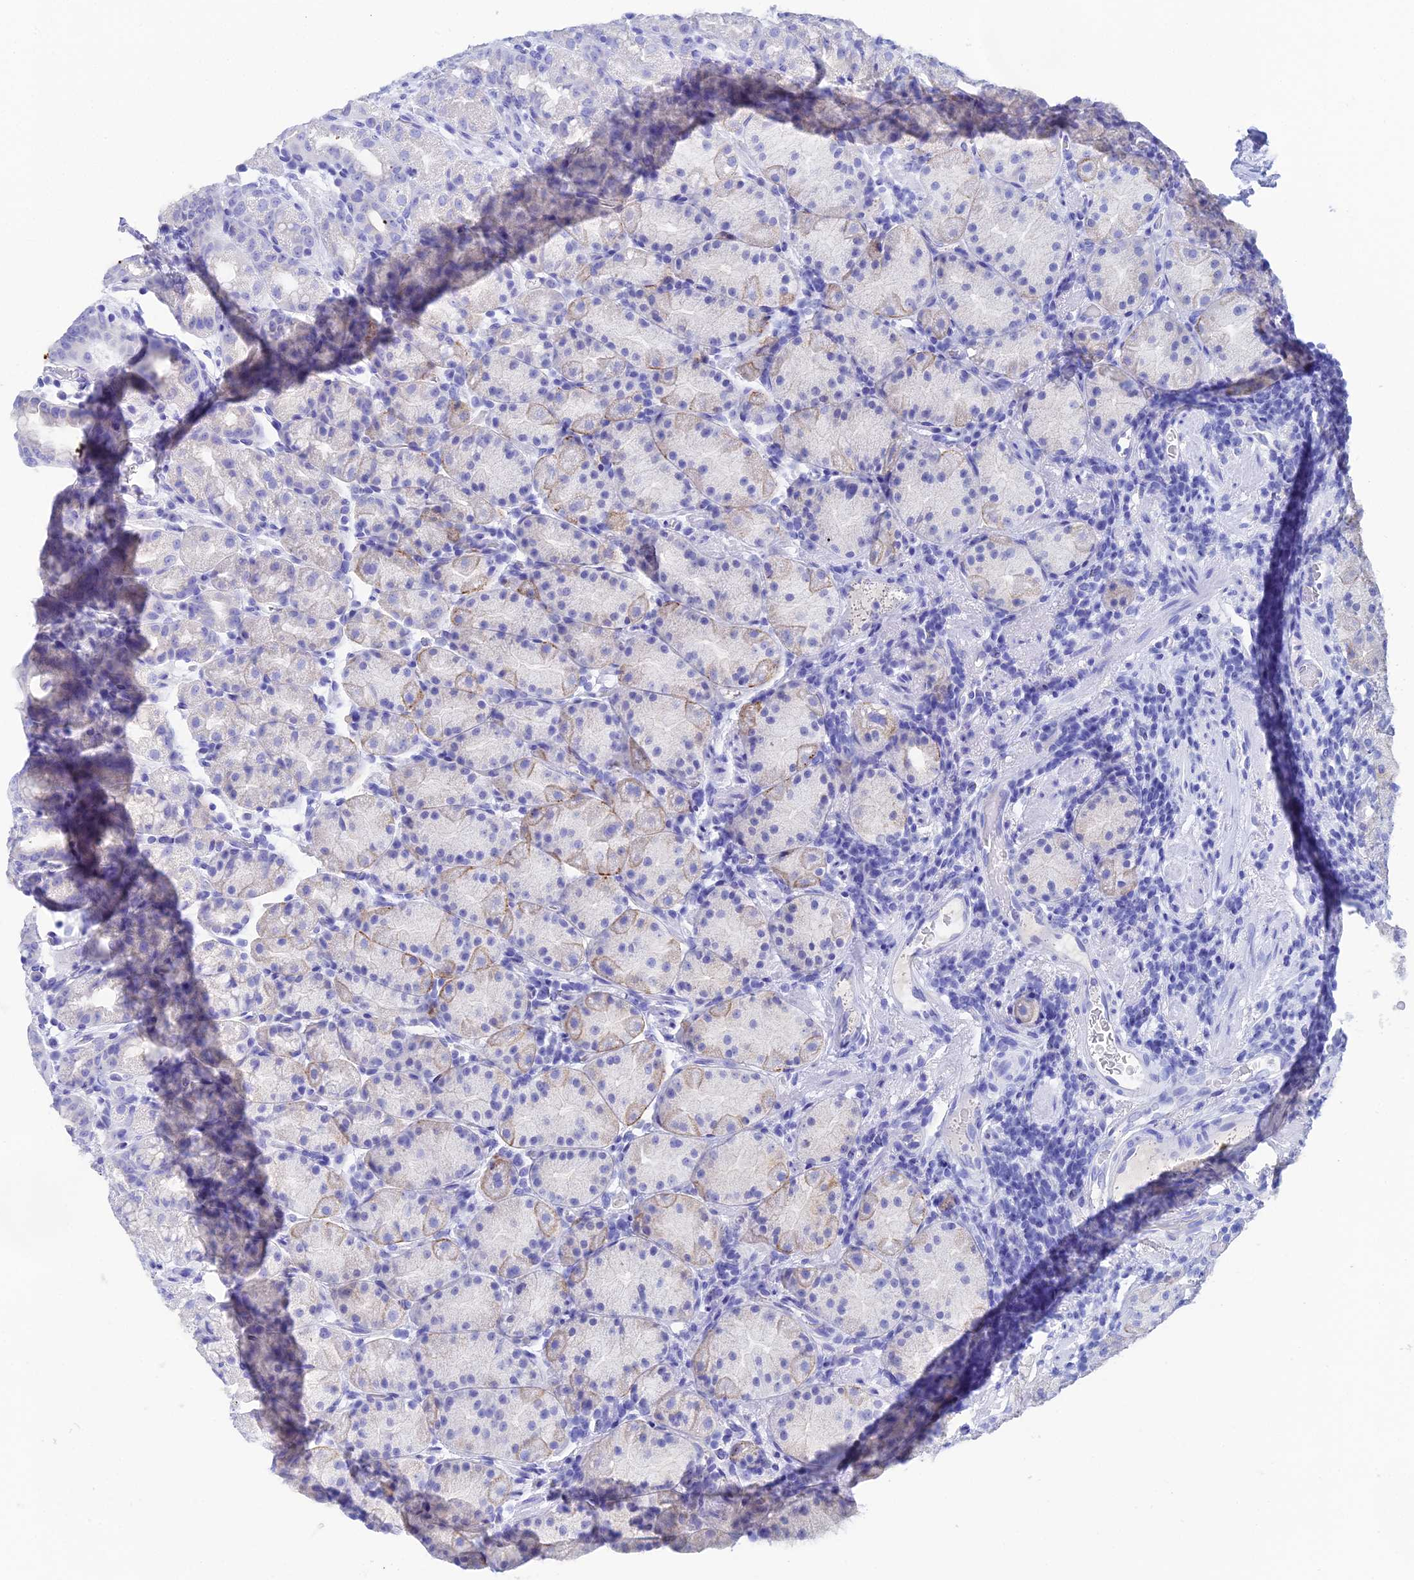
{"staining": {"intensity": "weak", "quantity": "<25%", "location": "cytoplasmic/membranous"}, "tissue": "stomach", "cell_type": "Glandular cells", "image_type": "normal", "snomed": [{"axis": "morphology", "description": "Normal tissue, NOS"}, {"axis": "topography", "description": "Stomach, upper"}, {"axis": "topography", "description": "Stomach, lower"}, {"axis": "topography", "description": "Small intestine"}], "caption": "Micrograph shows no significant protein staining in glandular cells of benign stomach.", "gene": "REG1A", "patient": {"sex": "male", "age": 68}}